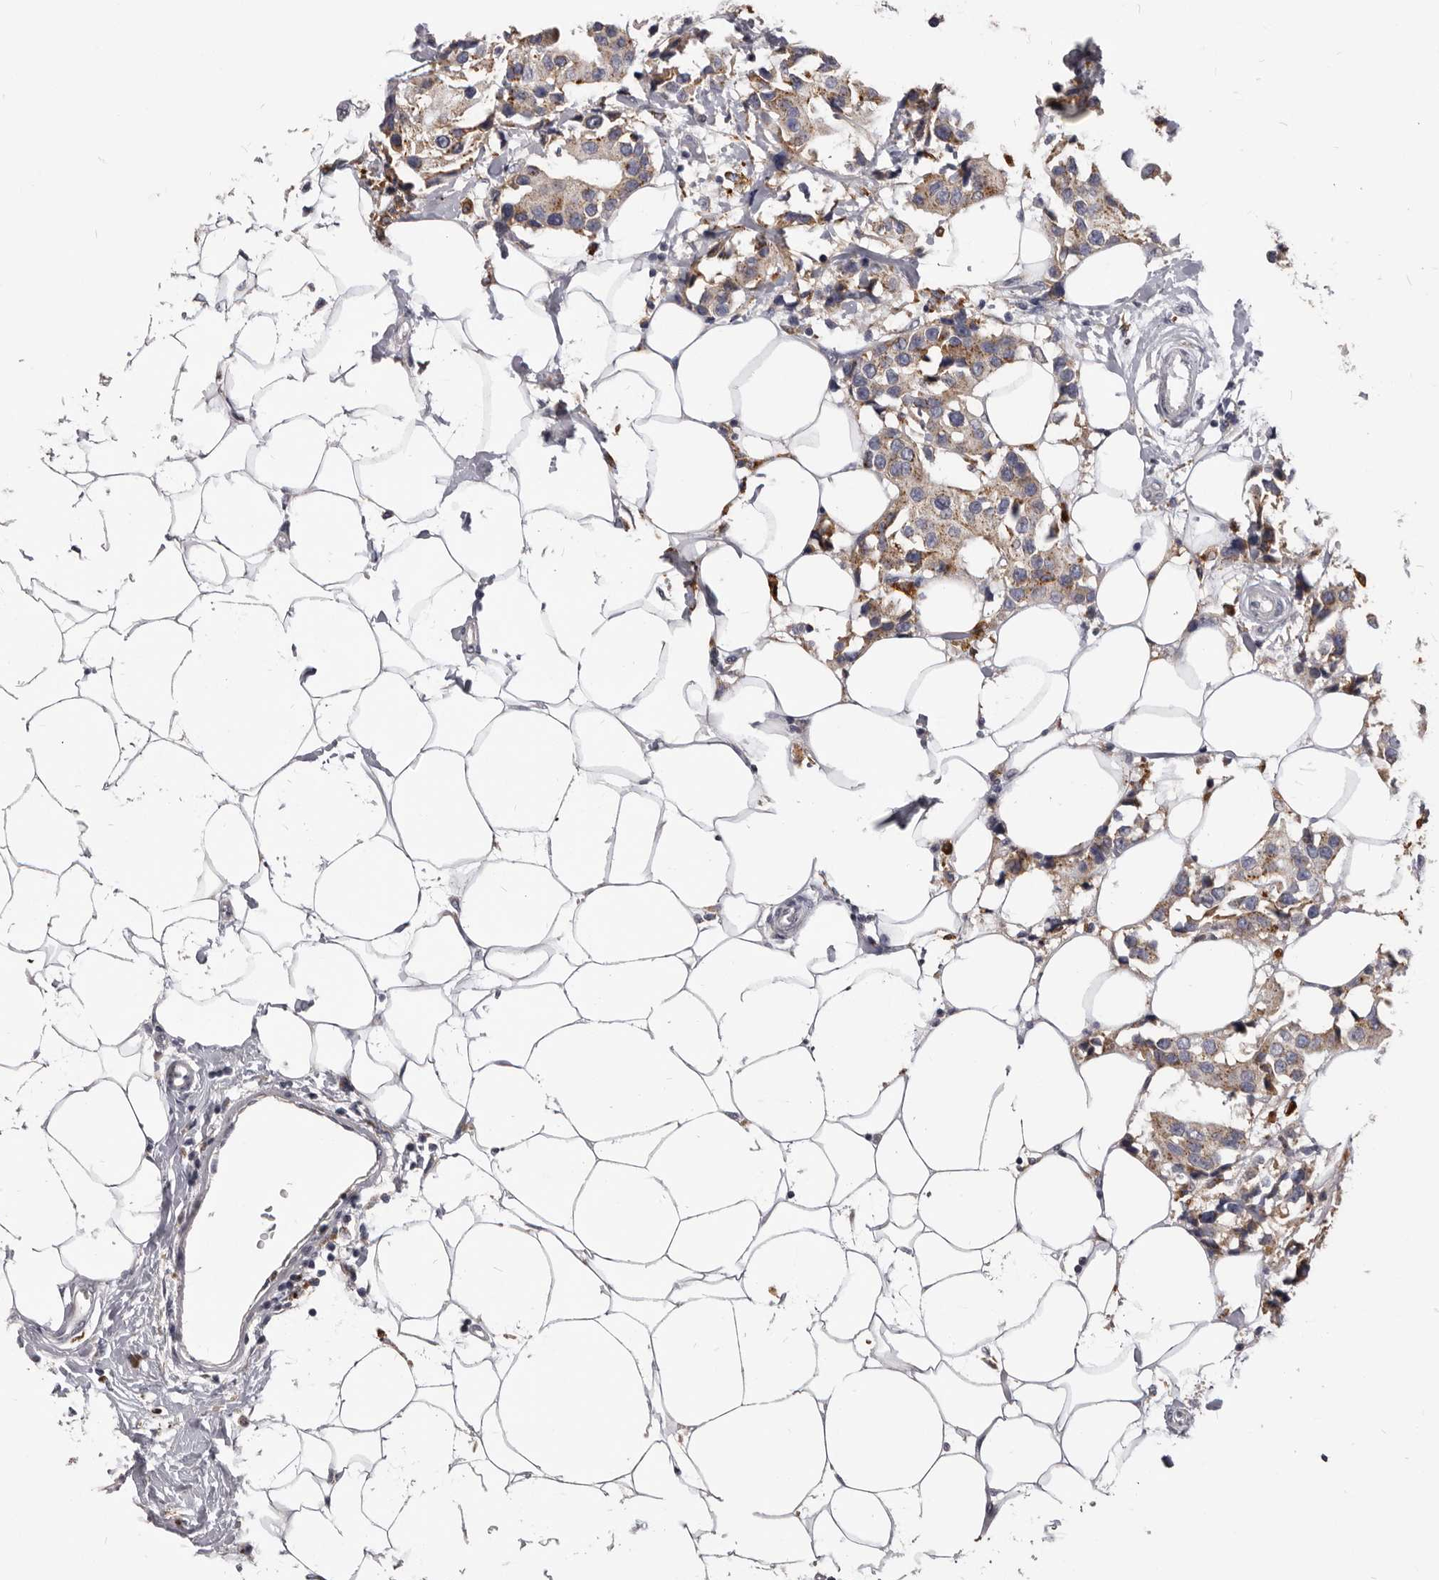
{"staining": {"intensity": "weak", "quantity": ">75%", "location": "cytoplasmic/membranous"}, "tissue": "breast cancer", "cell_type": "Tumor cells", "image_type": "cancer", "snomed": [{"axis": "morphology", "description": "Normal tissue, NOS"}, {"axis": "morphology", "description": "Duct carcinoma"}, {"axis": "topography", "description": "Breast"}], "caption": "IHC (DAB (3,3'-diaminobenzidine)) staining of human infiltrating ductal carcinoma (breast) reveals weak cytoplasmic/membranous protein expression in approximately >75% of tumor cells.", "gene": "PI4K2A", "patient": {"sex": "female", "age": 39}}